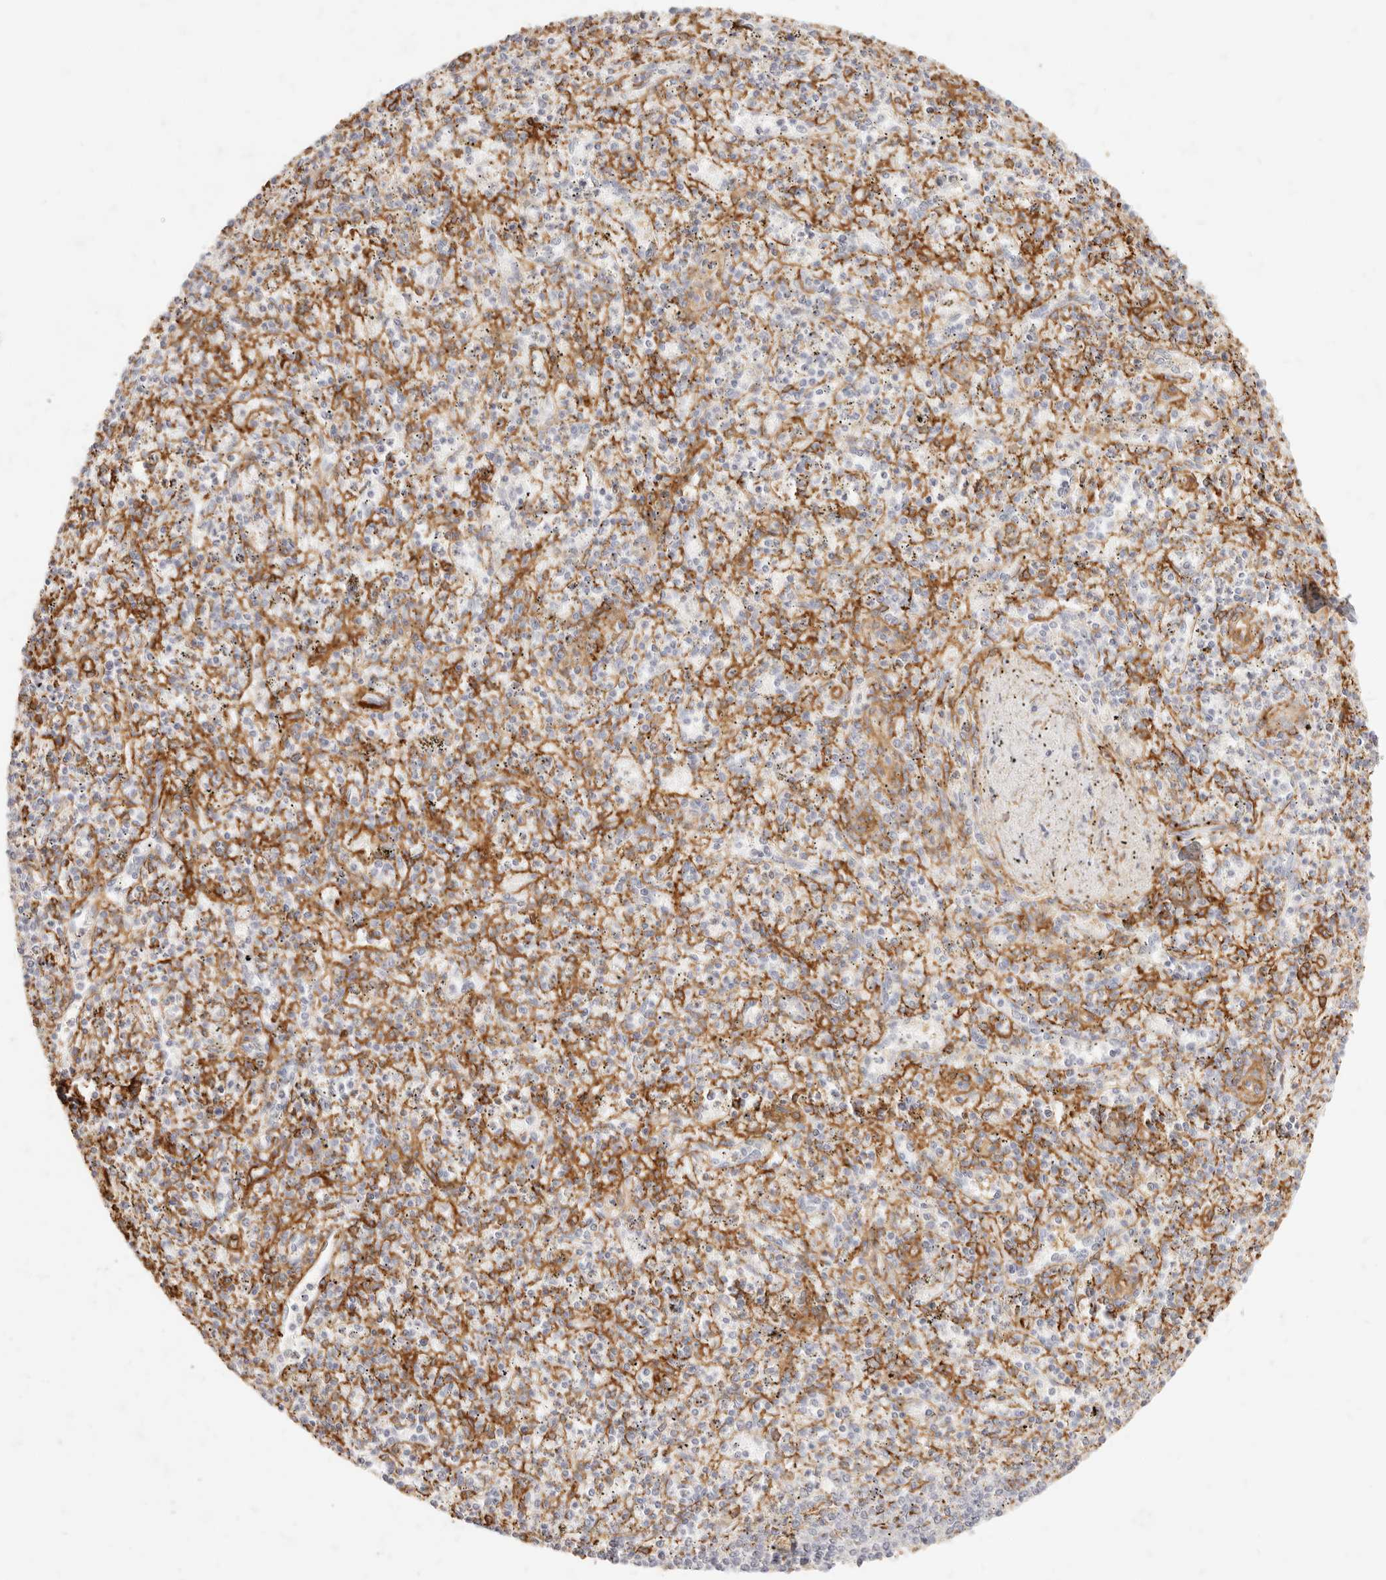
{"staining": {"intensity": "negative", "quantity": "none", "location": "none"}, "tissue": "spleen", "cell_type": "Cells in red pulp", "image_type": "normal", "snomed": [{"axis": "morphology", "description": "Normal tissue, NOS"}, {"axis": "topography", "description": "Spleen"}], "caption": "A high-resolution photomicrograph shows immunohistochemistry (IHC) staining of unremarkable spleen, which shows no significant expression in cells in red pulp. (Immunohistochemistry (ihc), brightfield microscopy, high magnification).", "gene": "TMTC2", "patient": {"sex": "male", "age": 72}}